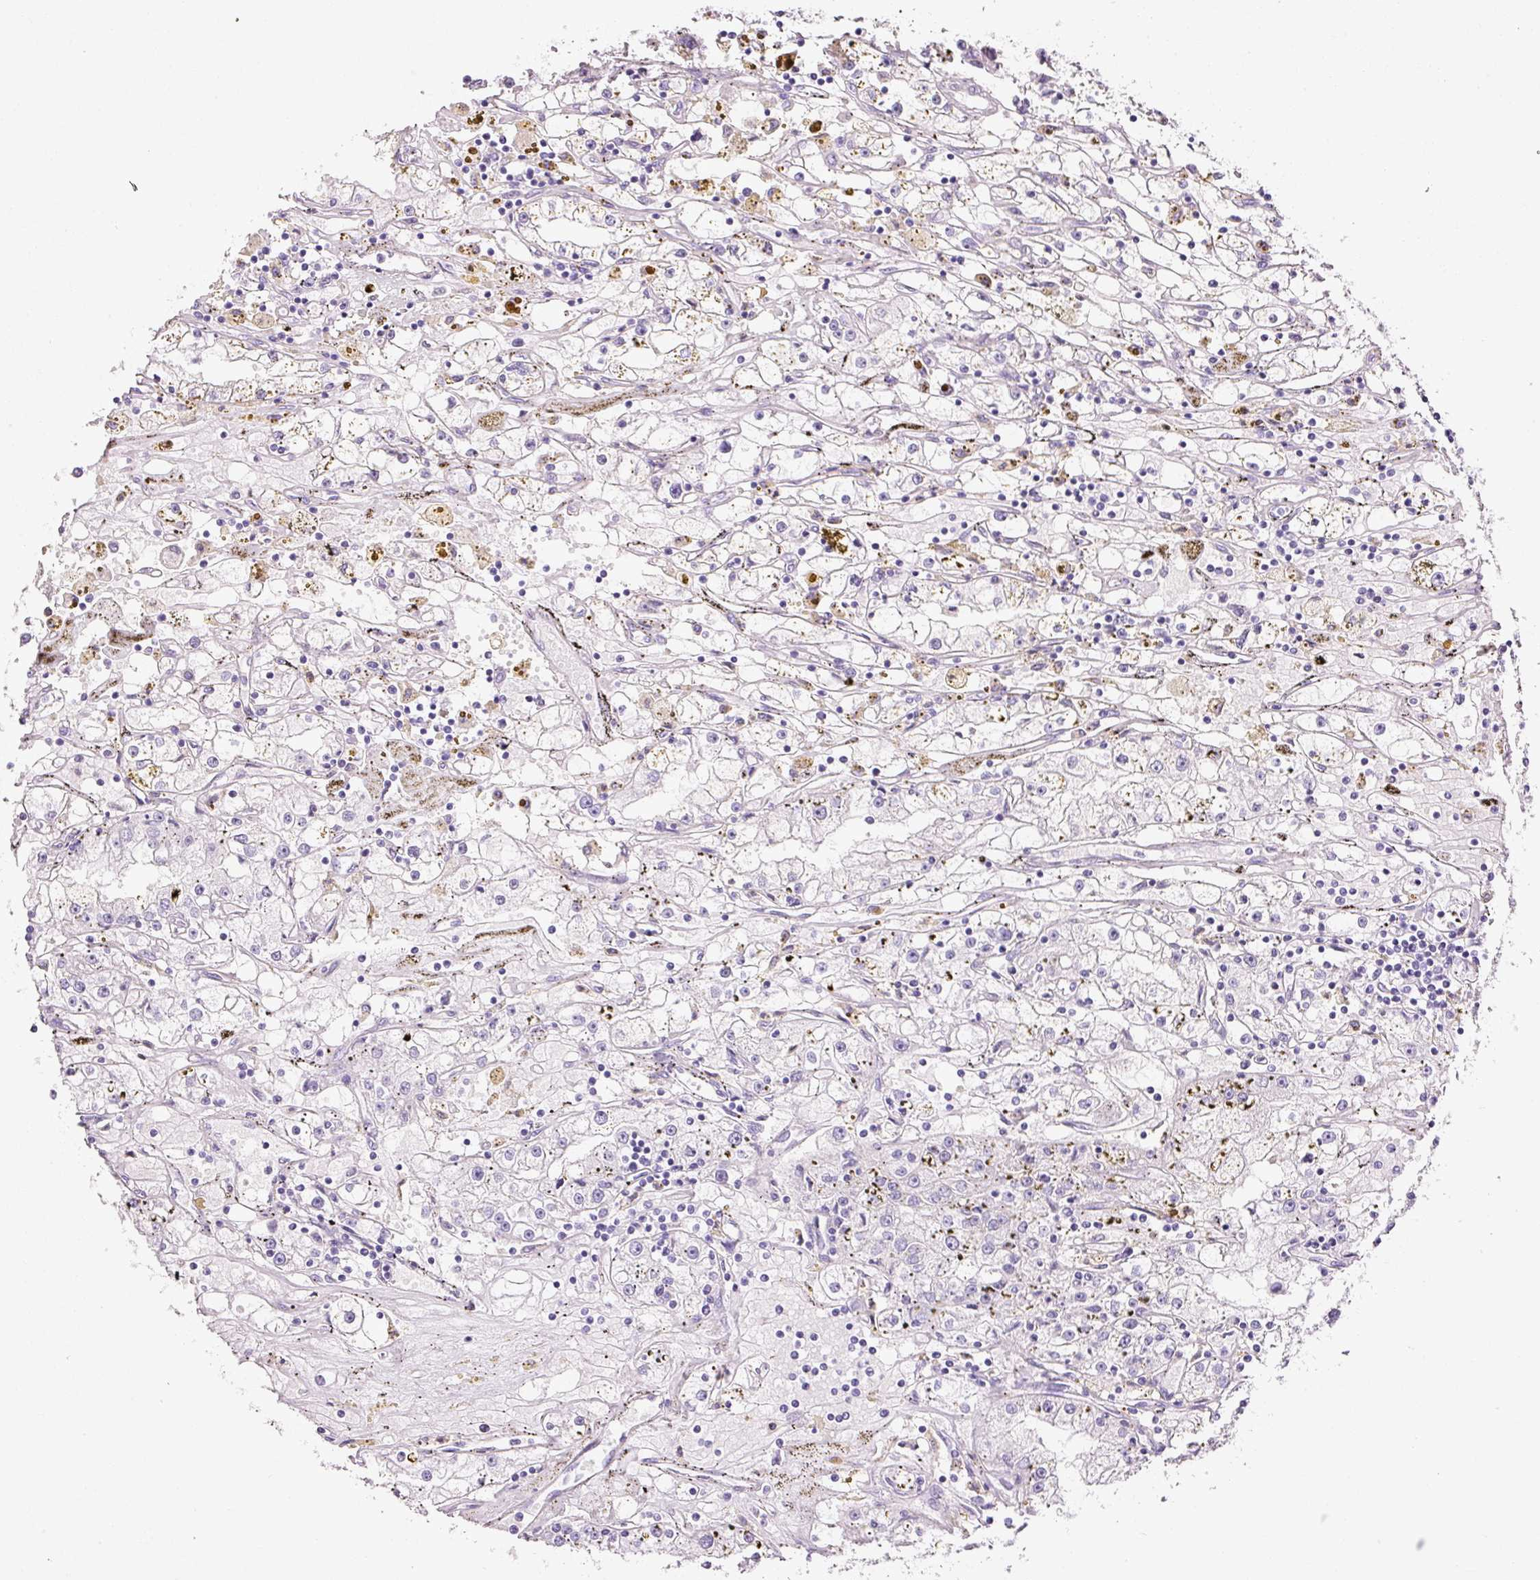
{"staining": {"intensity": "negative", "quantity": "none", "location": "none"}, "tissue": "renal cancer", "cell_type": "Tumor cells", "image_type": "cancer", "snomed": [{"axis": "morphology", "description": "Adenocarcinoma, NOS"}, {"axis": "topography", "description": "Kidney"}], "caption": "This is a image of IHC staining of renal cancer (adenocarcinoma), which shows no expression in tumor cells.", "gene": "ANKRD20A1", "patient": {"sex": "male", "age": 56}}